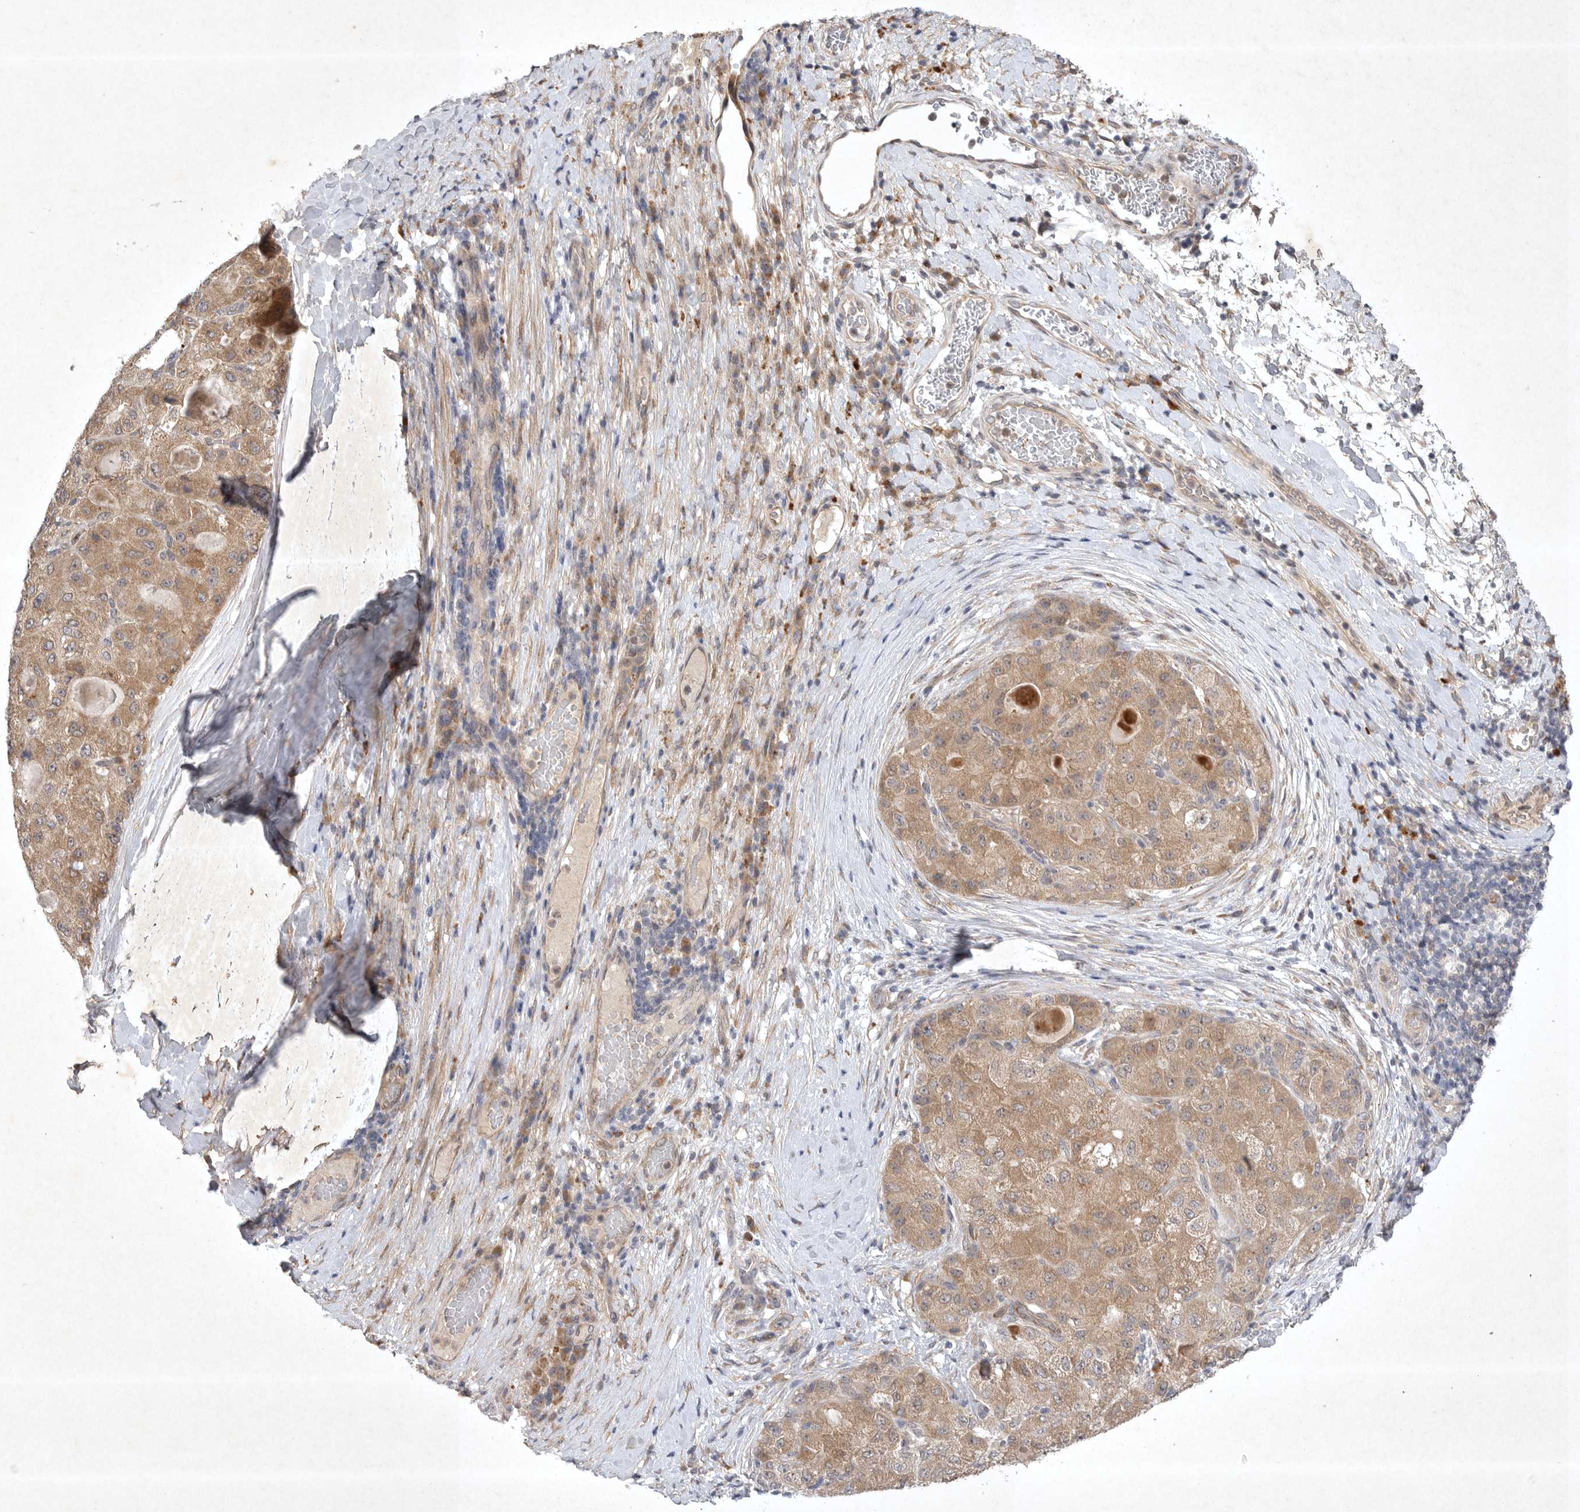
{"staining": {"intensity": "moderate", "quantity": ">75%", "location": "cytoplasmic/membranous"}, "tissue": "liver cancer", "cell_type": "Tumor cells", "image_type": "cancer", "snomed": [{"axis": "morphology", "description": "Carcinoma, Hepatocellular, NOS"}, {"axis": "topography", "description": "Liver"}], "caption": "Immunohistochemical staining of human liver cancer (hepatocellular carcinoma) reveals medium levels of moderate cytoplasmic/membranous protein positivity in approximately >75% of tumor cells.", "gene": "PTPDC1", "patient": {"sex": "male", "age": 80}}